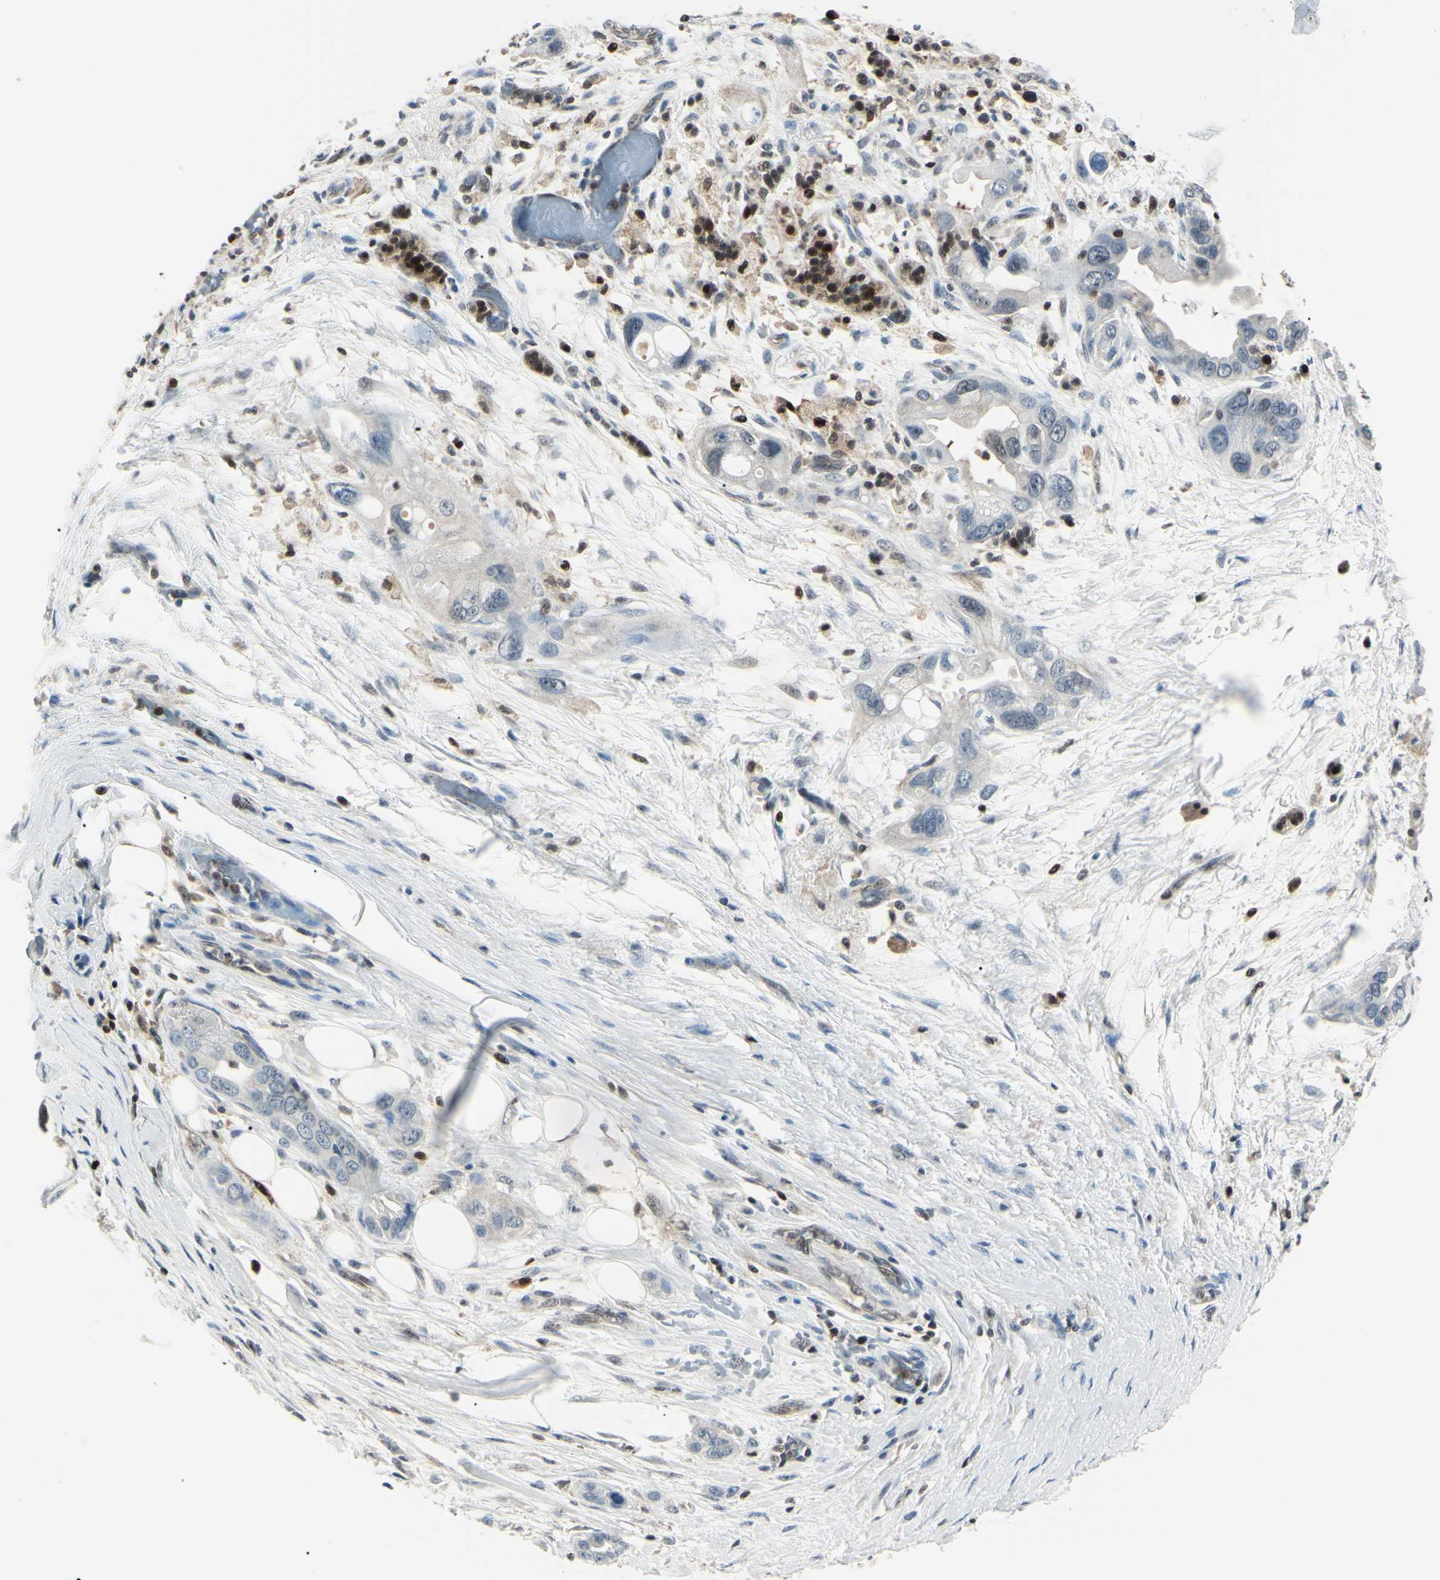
{"staining": {"intensity": "negative", "quantity": "none", "location": "none"}, "tissue": "pancreatic cancer", "cell_type": "Tumor cells", "image_type": "cancer", "snomed": [{"axis": "morphology", "description": "Adenocarcinoma, NOS"}, {"axis": "topography", "description": "Pancreas"}], "caption": "This is an immunohistochemistry (IHC) photomicrograph of pancreatic cancer (adenocarcinoma). There is no staining in tumor cells.", "gene": "PGK1", "patient": {"sex": "female", "age": 77}}